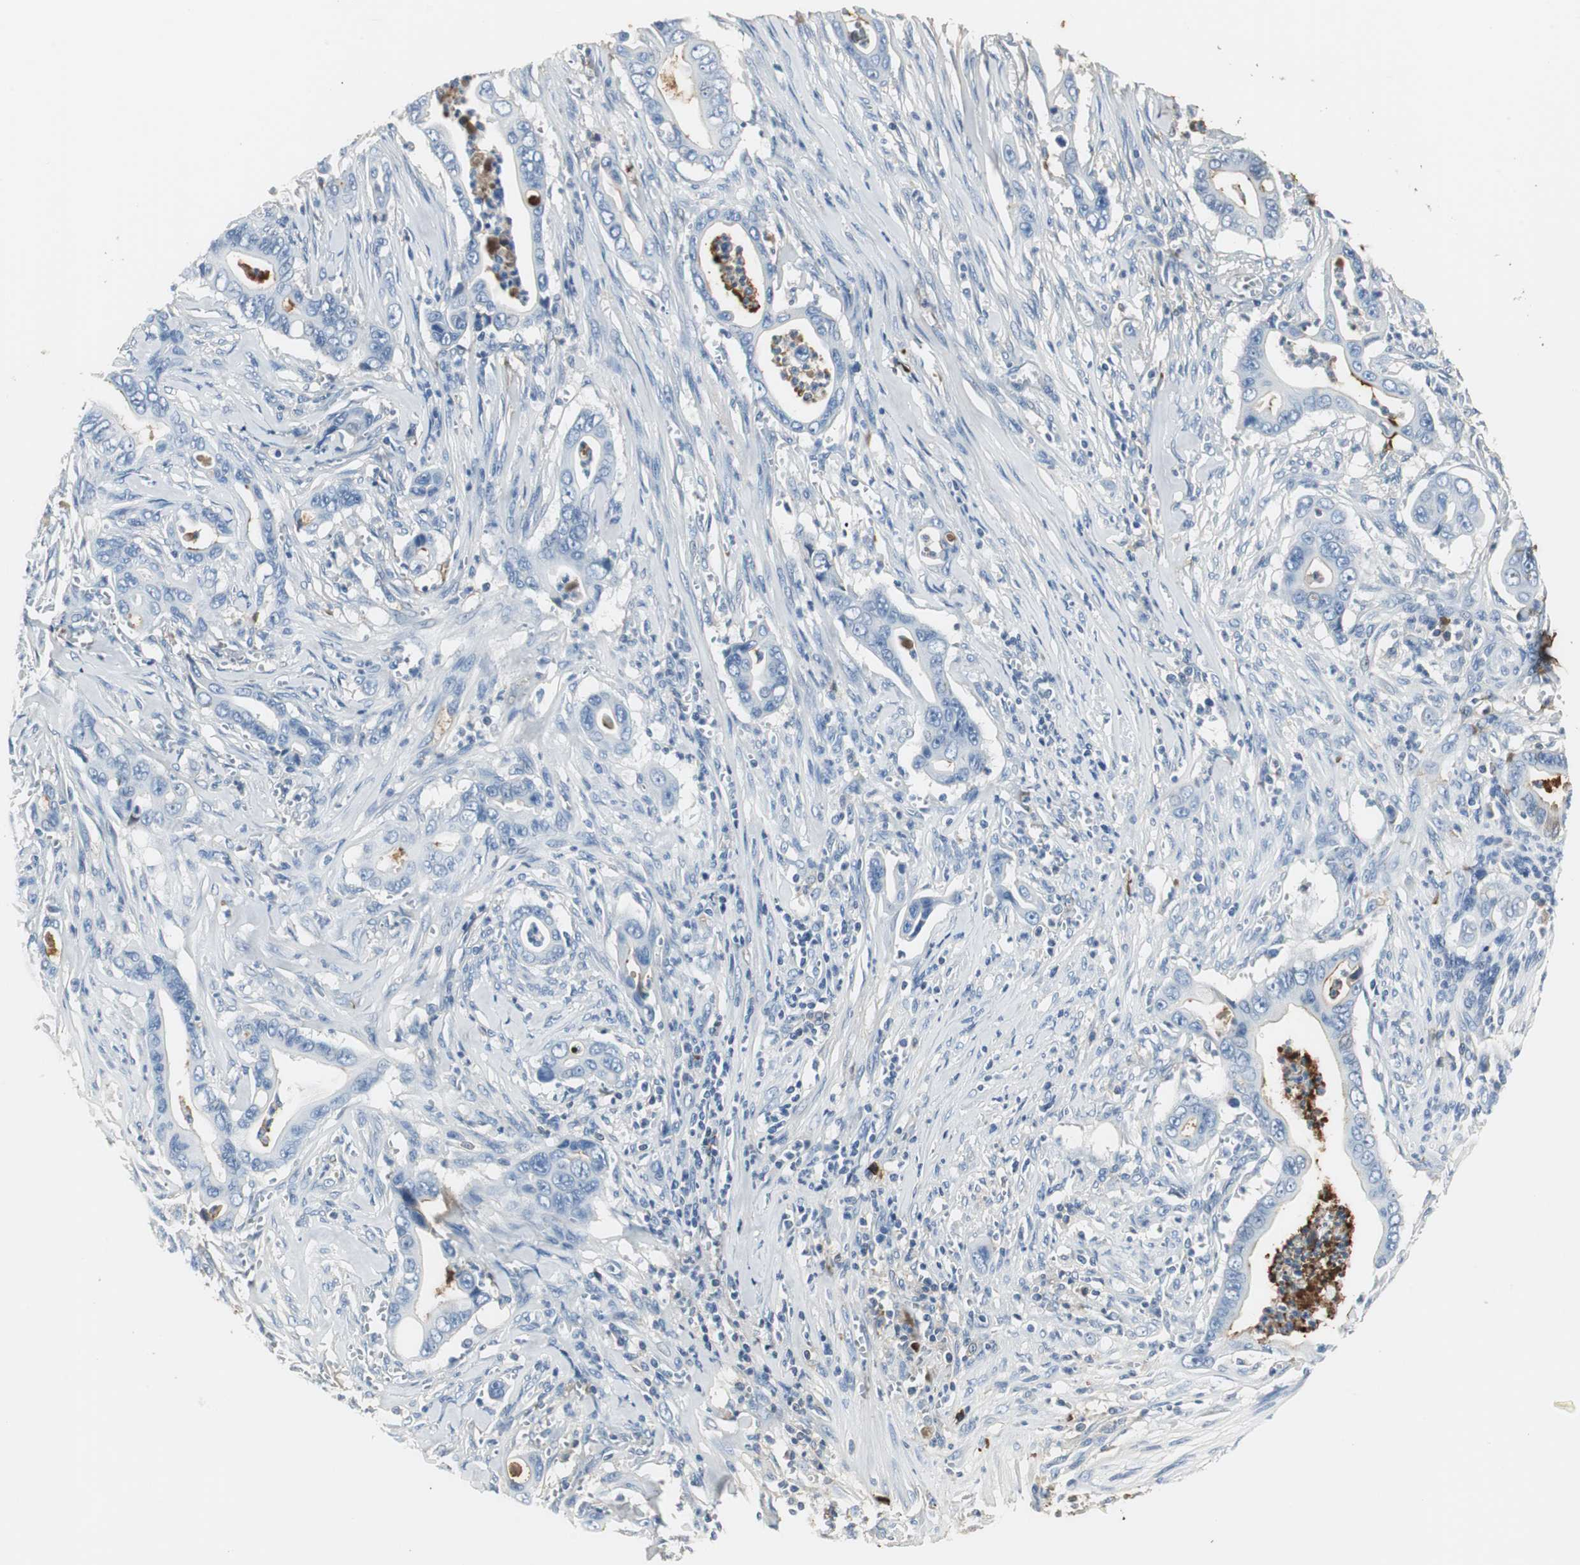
{"staining": {"intensity": "weak", "quantity": "25%-75%", "location": "cytoplasmic/membranous"}, "tissue": "pancreatic cancer", "cell_type": "Tumor cells", "image_type": "cancer", "snomed": [{"axis": "morphology", "description": "Adenocarcinoma, NOS"}, {"axis": "topography", "description": "Pancreas"}], "caption": "The histopathology image demonstrates immunohistochemical staining of pancreatic cancer (adenocarcinoma). There is weak cytoplasmic/membranous positivity is present in about 25%-75% of tumor cells.", "gene": "IGHA1", "patient": {"sex": "male", "age": 59}}